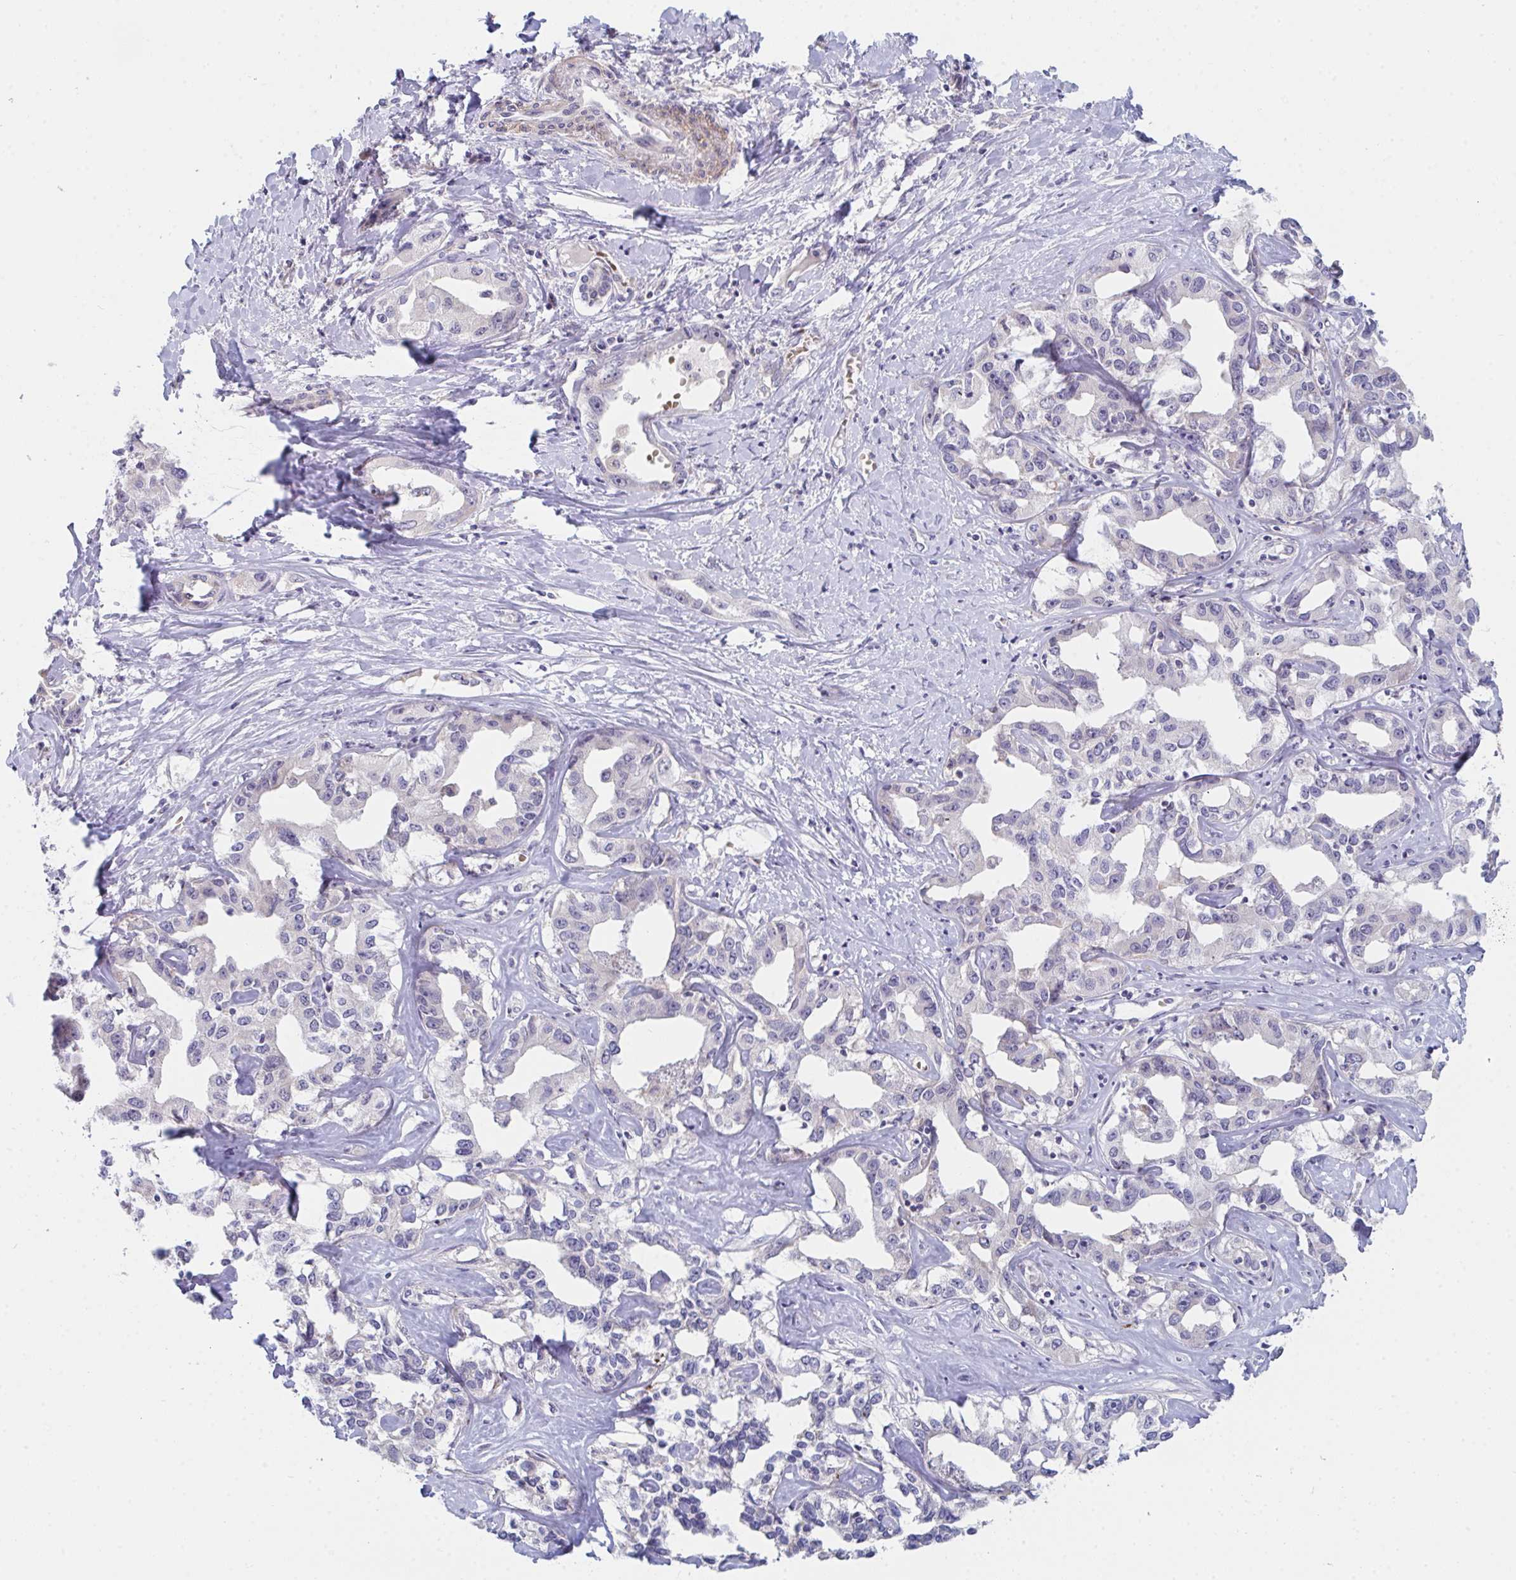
{"staining": {"intensity": "negative", "quantity": "none", "location": "none"}, "tissue": "liver cancer", "cell_type": "Tumor cells", "image_type": "cancer", "snomed": [{"axis": "morphology", "description": "Cholangiocarcinoma"}, {"axis": "topography", "description": "Liver"}], "caption": "Tumor cells show no significant protein positivity in cholangiocarcinoma (liver).", "gene": "VWDE", "patient": {"sex": "male", "age": 59}}